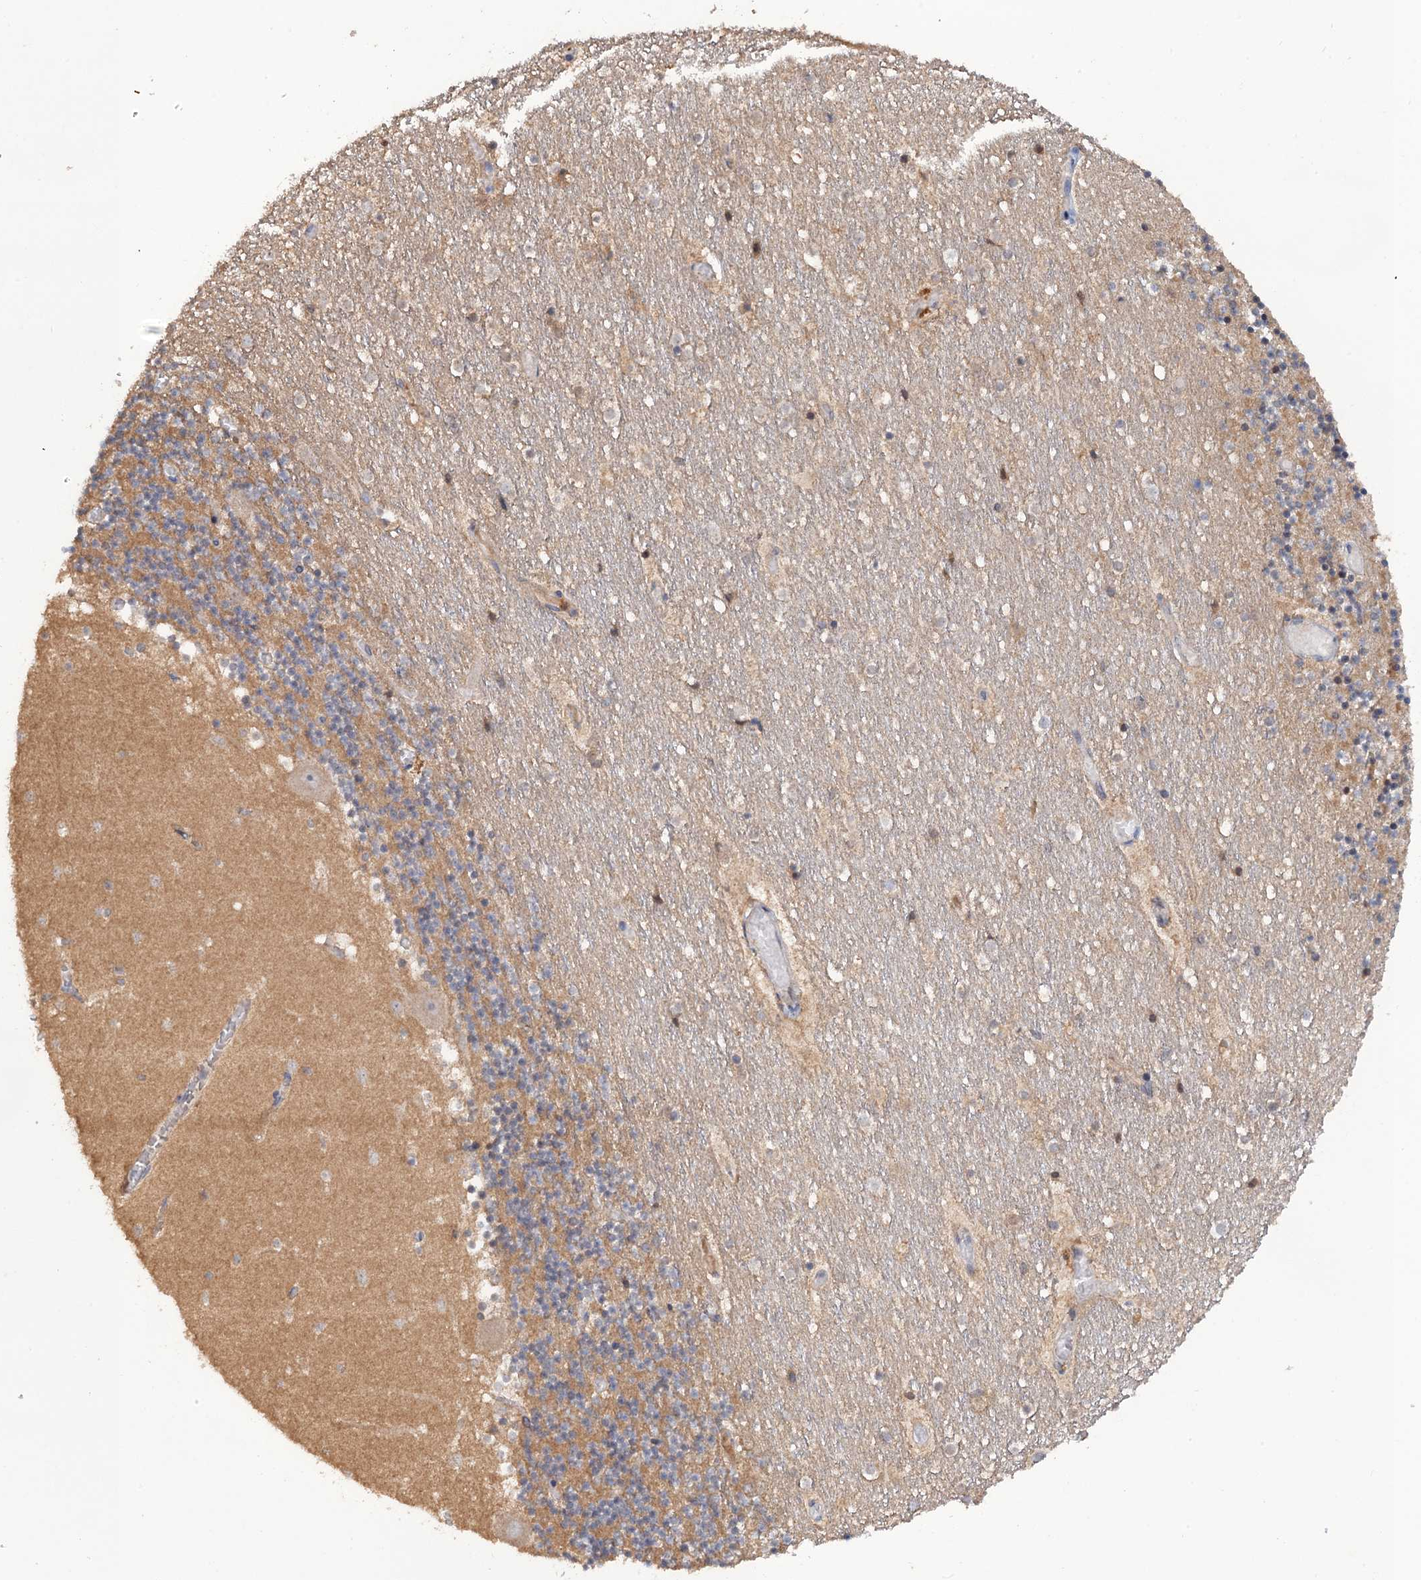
{"staining": {"intensity": "moderate", "quantity": "25%-75%", "location": "cytoplasmic/membranous"}, "tissue": "cerebellum", "cell_type": "Cells in granular layer", "image_type": "normal", "snomed": [{"axis": "morphology", "description": "Normal tissue, NOS"}, {"axis": "topography", "description": "Cerebellum"}], "caption": "The micrograph displays immunohistochemical staining of unremarkable cerebellum. There is moderate cytoplasmic/membranous positivity is present in about 25%-75% of cells in granular layer.", "gene": "DGKA", "patient": {"sex": "female", "age": 28}}